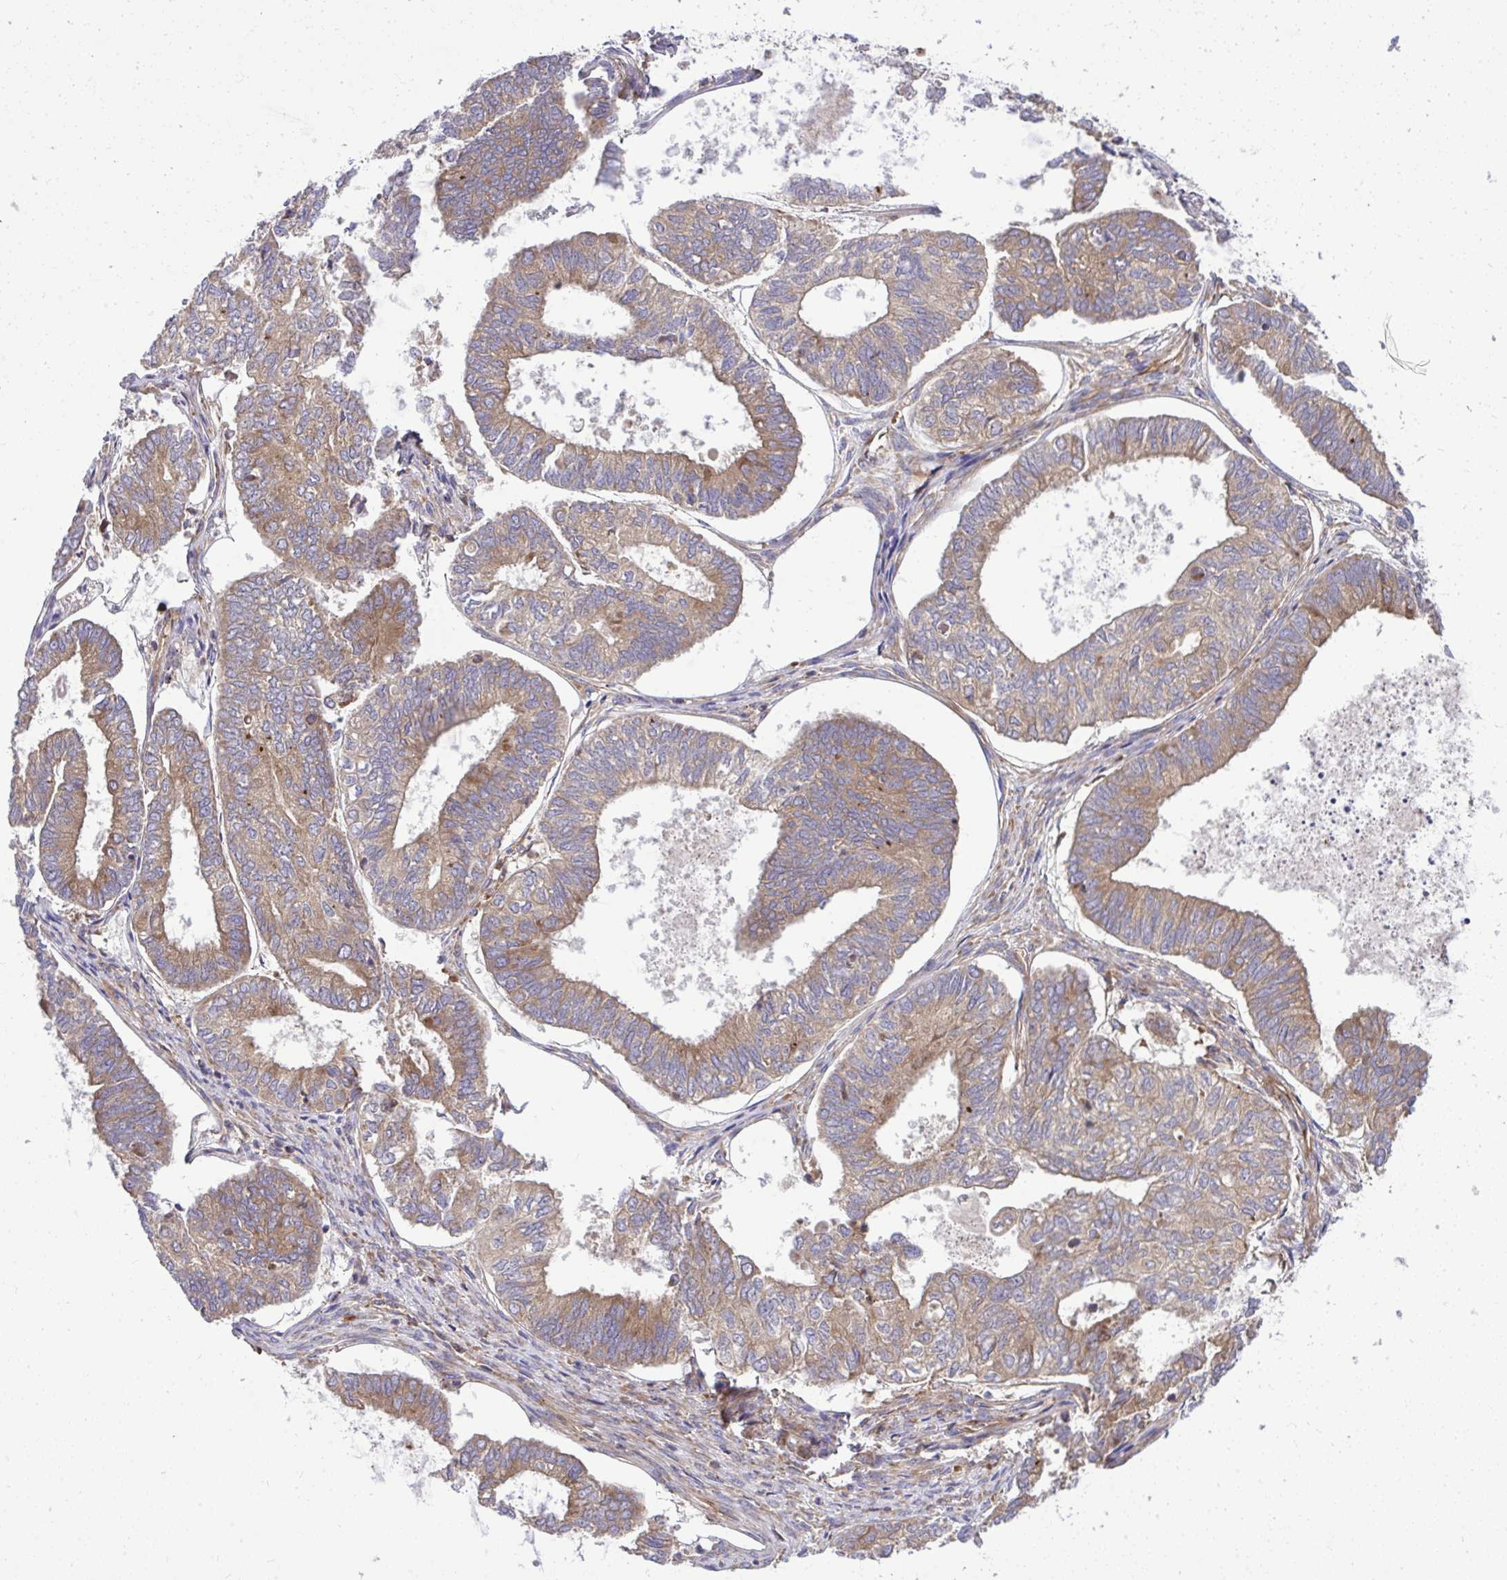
{"staining": {"intensity": "weak", "quantity": ">75%", "location": "cytoplasmic/membranous"}, "tissue": "ovarian cancer", "cell_type": "Tumor cells", "image_type": "cancer", "snomed": [{"axis": "morphology", "description": "Carcinoma, endometroid"}, {"axis": "topography", "description": "Ovary"}], "caption": "Immunohistochemistry image of neoplastic tissue: ovarian cancer (endometroid carcinoma) stained using immunohistochemistry demonstrates low levels of weak protein expression localized specifically in the cytoplasmic/membranous of tumor cells, appearing as a cytoplasmic/membranous brown color.", "gene": "PAIP2", "patient": {"sex": "female", "age": 64}}